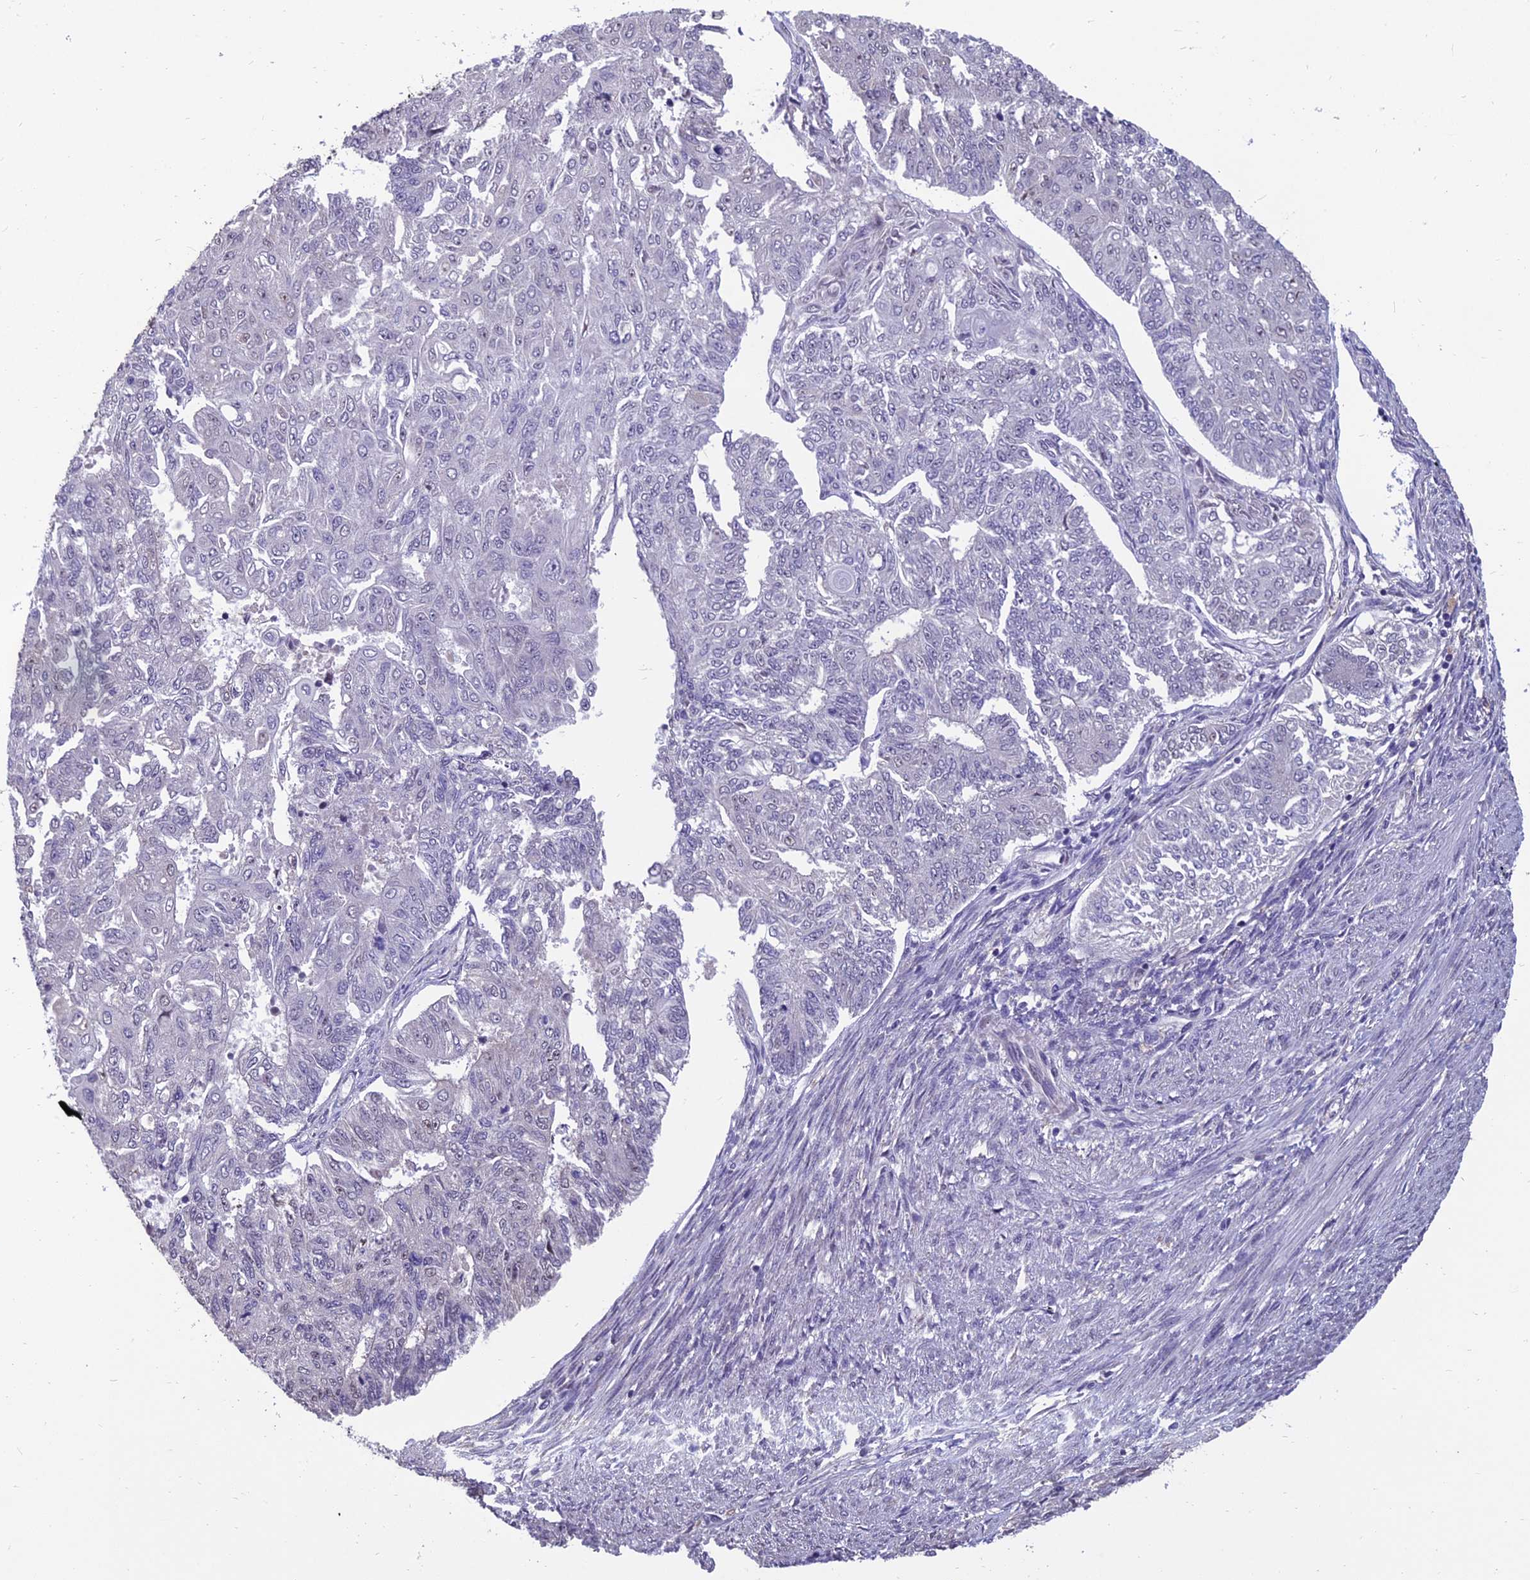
{"staining": {"intensity": "negative", "quantity": "none", "location": "none"}, "tissue": "endometrial cancer", "cell_type": "Tumor cells", "image_type": "cancer", "snomed": [{"axis": "morphology", "description": "Adenocarcinoma, NOS"}, {"axis": "topography", "description": "Endometrium"}], "caption": "The IHC histopathology image has no significant staining in tumor cells of endometrial adenocarcinoma tissue.", "gene": "GRWD1", "patient": {"sex": "female", "age": 32}}